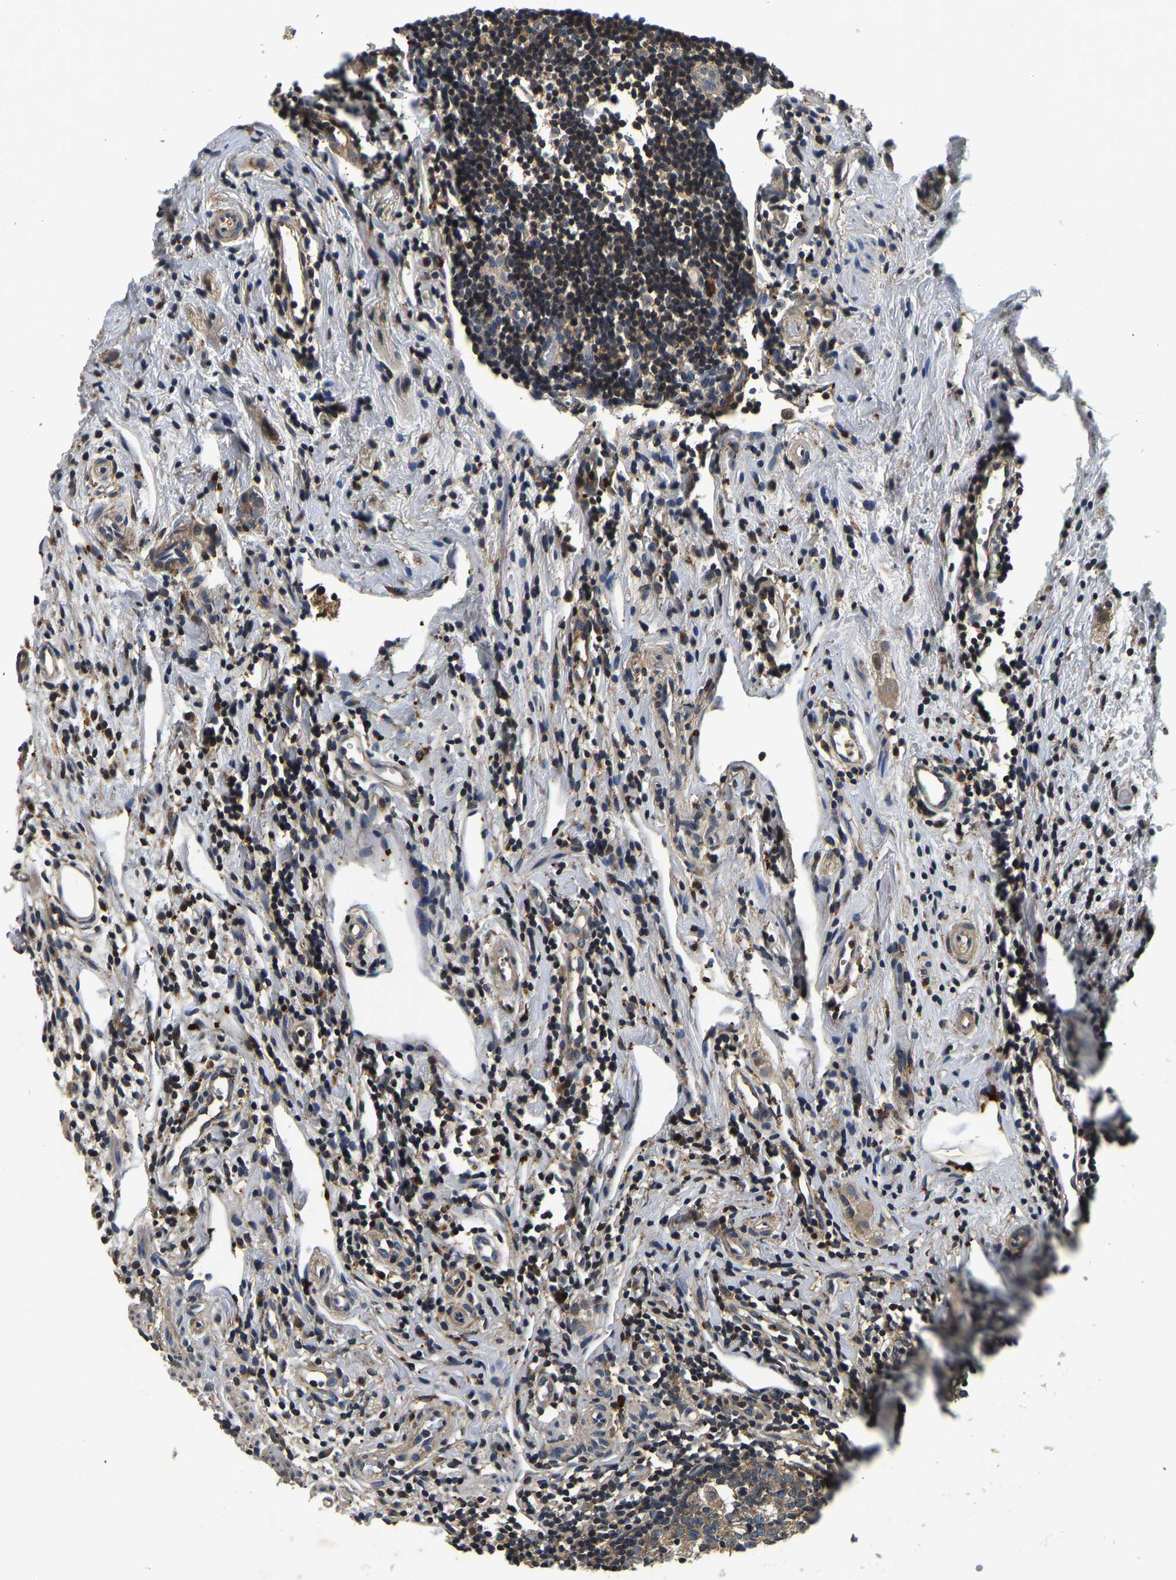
{"staining": {"intensity": "moderate", "quantity": ">75%", "location": "cytoplasmic/membranous"}, "tissue": "appendix", "cell_type": "Glandular cells", "image_type": "normal", "snomed": [{"axis": "morphology", "description": "Normal tissue, NOS"}, {"axis": "topography", "description": "Appendix"}], "caption": "Immunohistochemistry (DAB) staining of benign appendix reveals moderate cytoplasmic/membranous protein staining in approximately >75% of glandular cells.", "gene": "RESF1", "patient": {"sex": "female", "age": 20}}